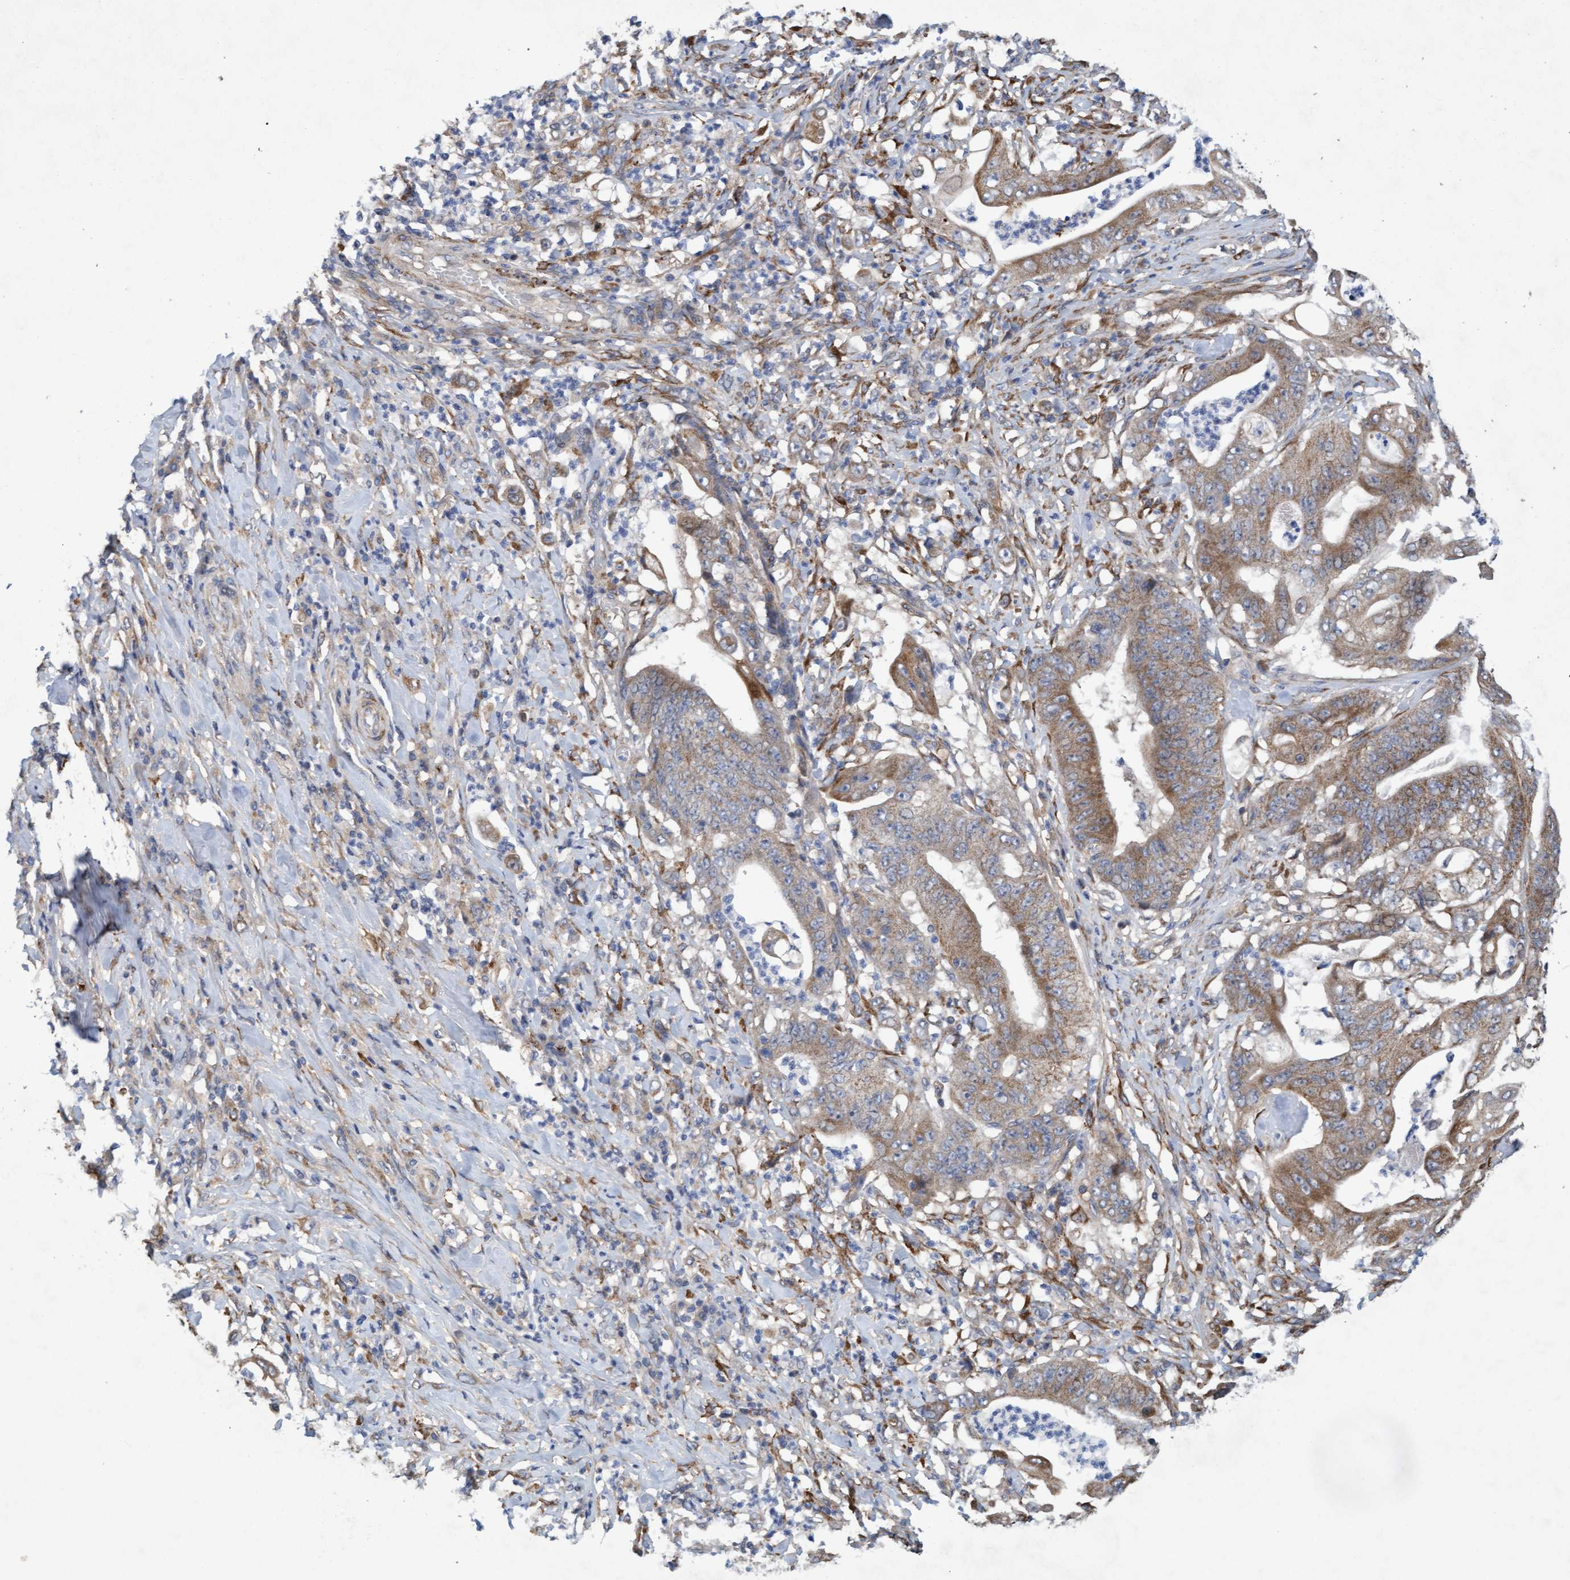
{"staining": {"intensity": "weak", "quantity": ">75%", "location": "cytoplasmic/membranous"}, "tissue": "stomach cancer", "cell_type": "Tumor cells", "image_type": "cancer", "snomed": [{"axis": "morphology", "description": "Adenocarcinoma, NOS"}, {"axis": "topography", "description": "Stomach"}], "caption": "This histopathology image displays immunohistochemistry (IHC) staining of human stomach cancer (adenocarcinoma), with low weak cytoplasmic/membranous expression in approximately >75% of tumor cells.", "gene": "DDHD2", "patient": {"sex": "female", "age": 73}}